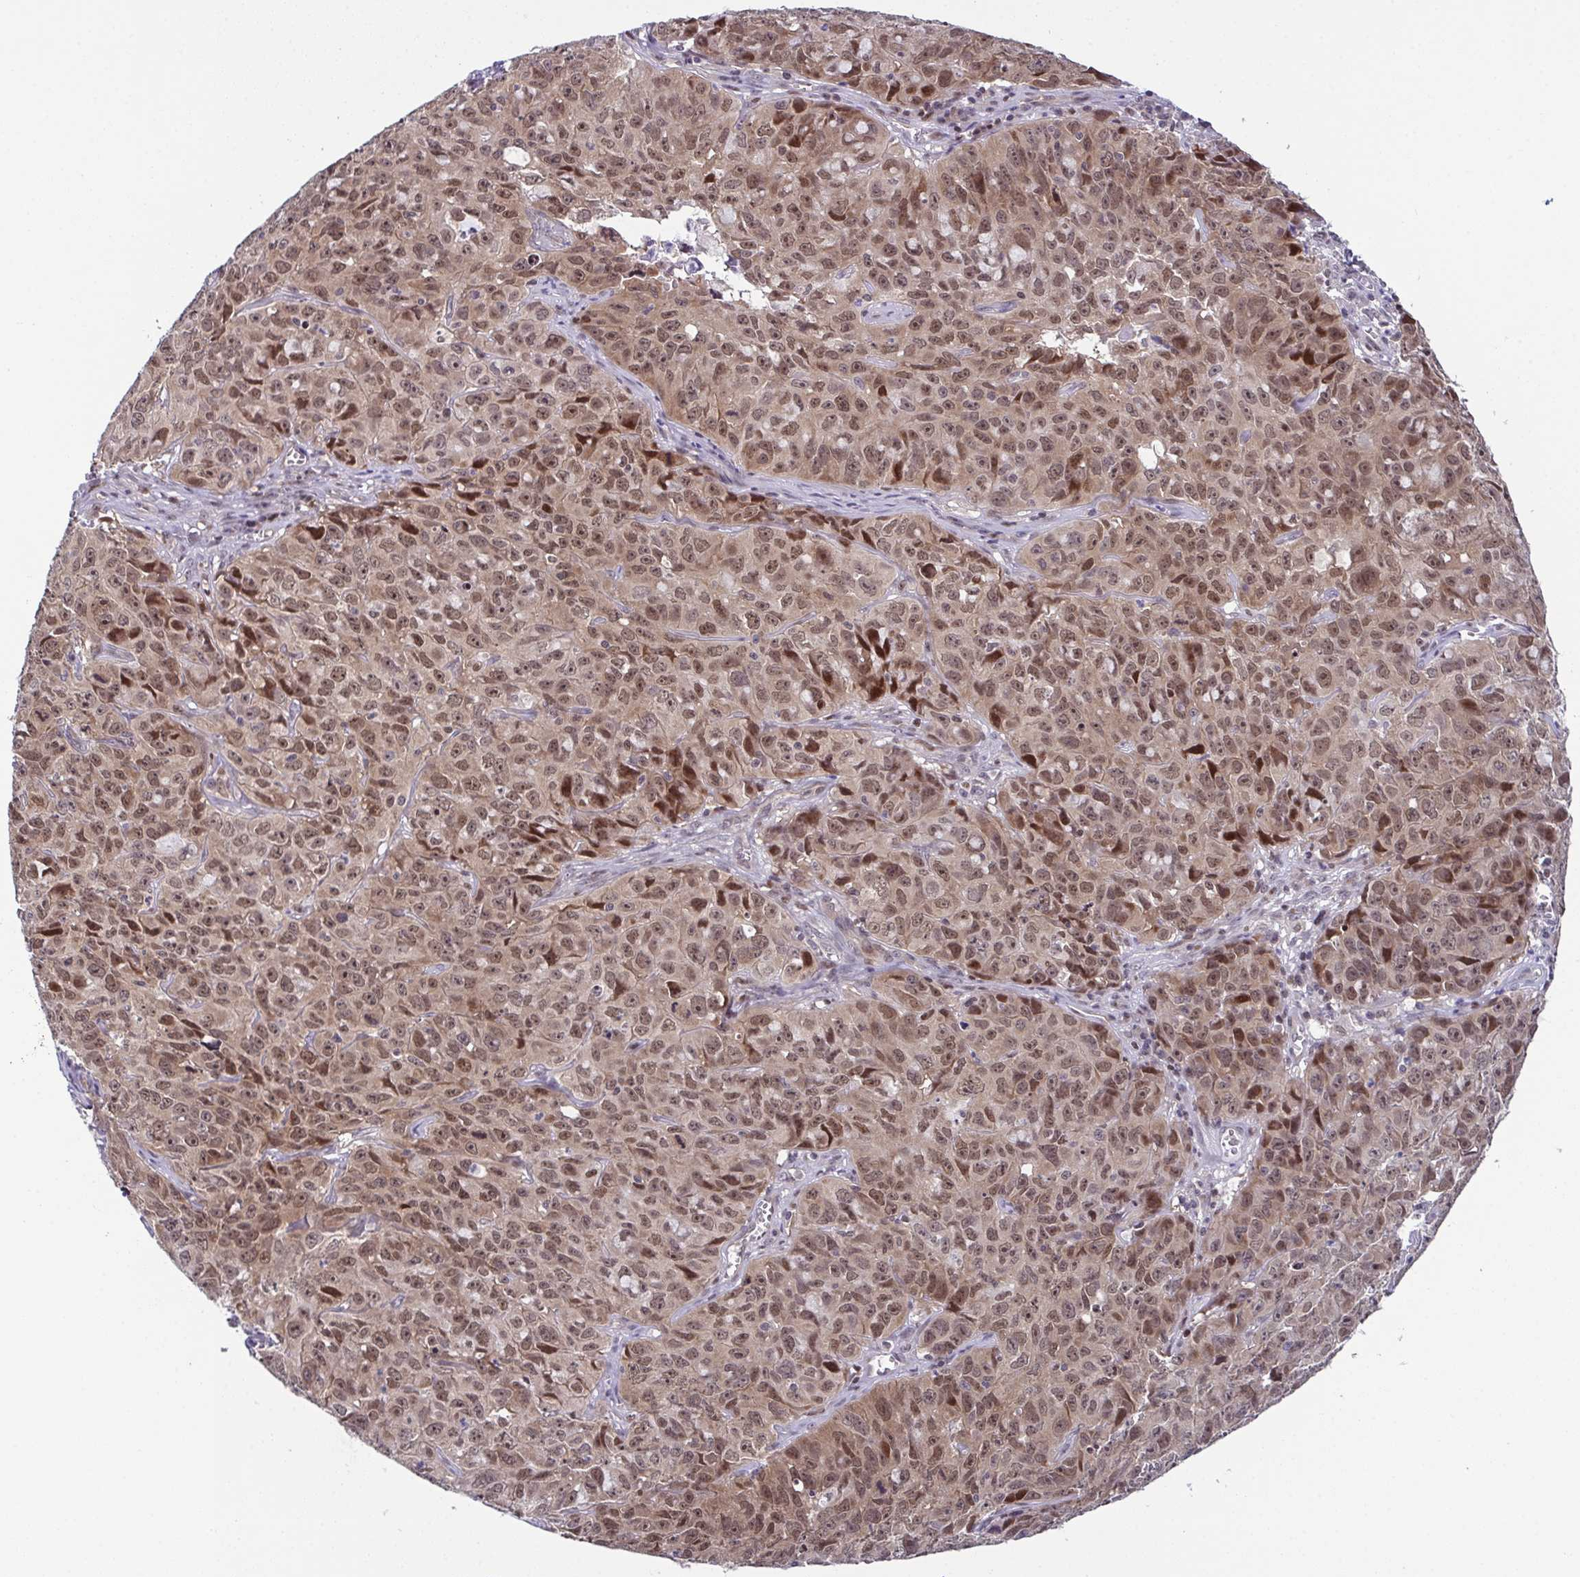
{"staining": {"intensity": "moderate", "quantity": ">75%", "location": "nuclear"}, "tissue": "cervical cancer", "cell_type": "Tumor cells", "image_type": "cancer", "snomed": [{"axis": "morphology", "description": "Squamous cell carcinoma, NOS"}, {"axis": "topography", "description": "Cervix"}], "caption": "IHC micrograph of neoplastic tissue: squamous cell carcinoma (cervical) stained using immunohistochemistry (IHC) displays medium levels of moderate protein expression localized specifically in the nuclear of tumor cells, appearing as a nuclear brown color.", "gene": "DNAJB1", "patient": {"sex": "female", "age": 28}}